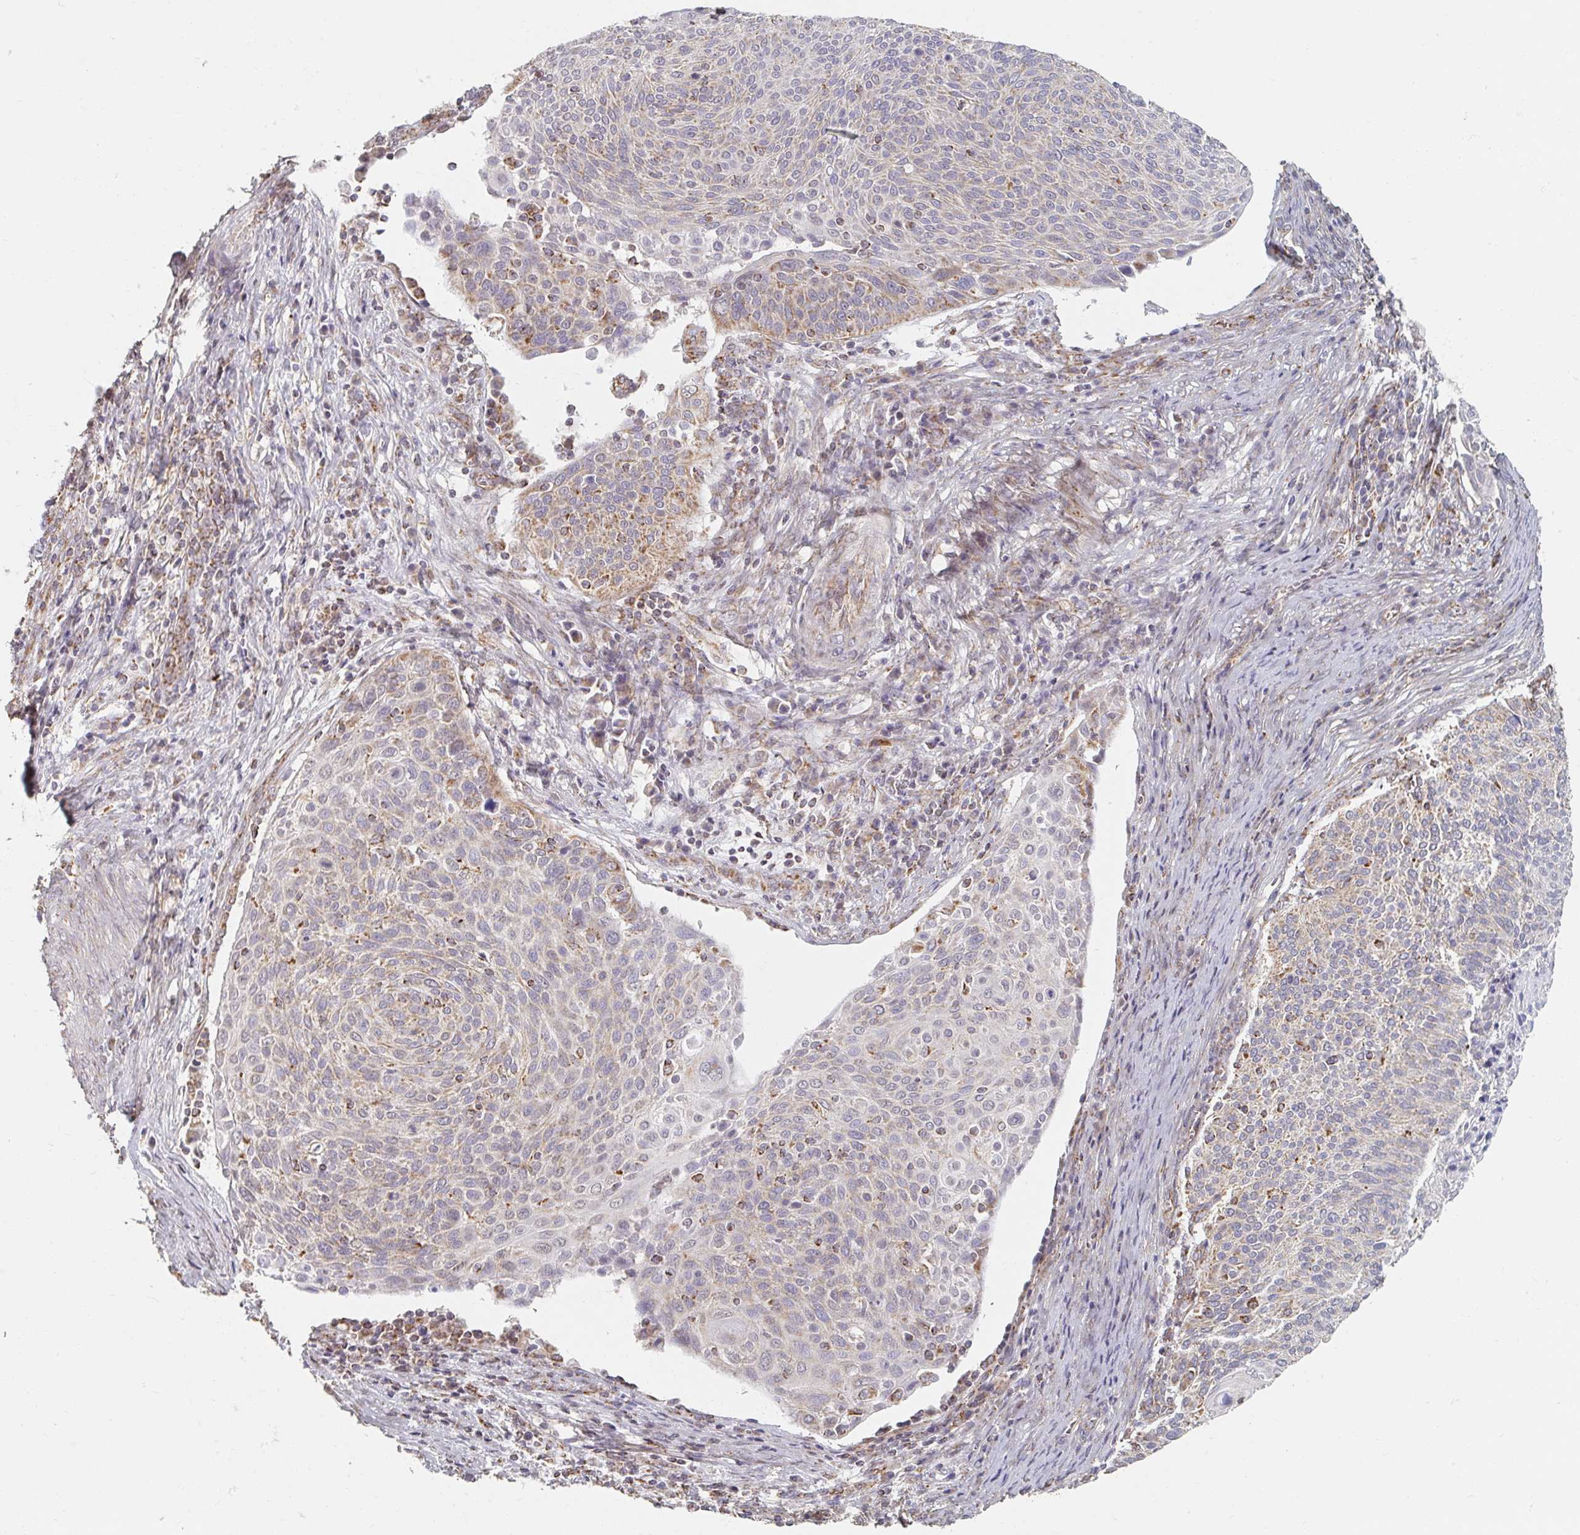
{"staining": {"intensity": "weak", "quantity": "<25%", "location": "cytoplasmic/membranous"}, "tissue": "cervical cancer", "cell_type": "Tumor cells", "image_type": "cancer", "snomed": [{"axis": "morphology", "description": "Squamous cell carcinoma, NOS"}, {"axis": "topography", "description": "Cervix"}], "caption": "Photomicrograph shows no protein staining in tumor cells of cervical cancer tissue.", "gene": "MAVS", "patient": {"sex": "female", "age": 31}}